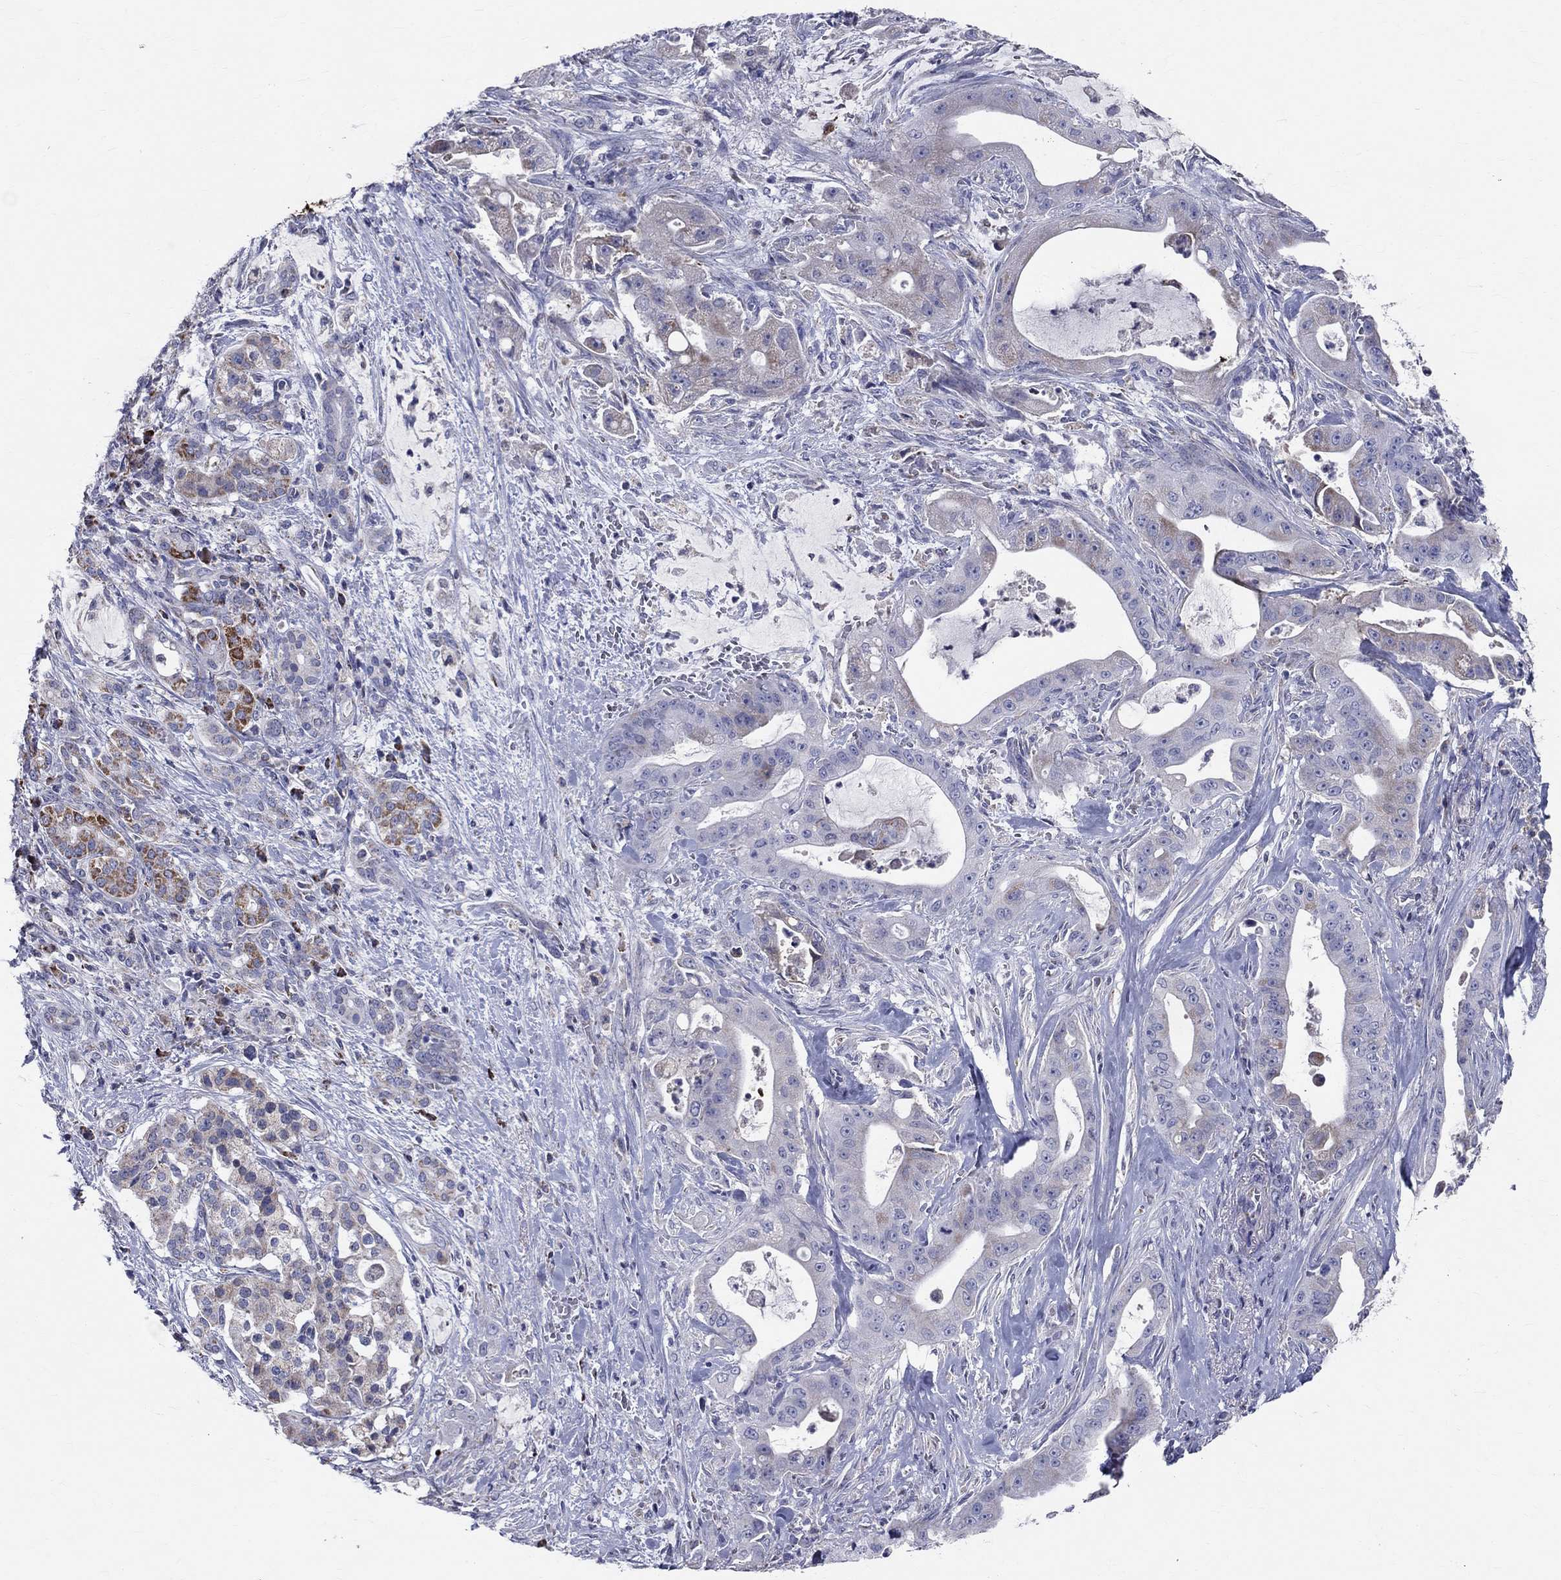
{"staining": {"intensity": "weak", "quantity": "<25%", "location": "cytoplasmic/membranous"}, "tissue": "pancreatic cancer", "cell_type": "Tumor cells", "image_type": "cancer", "snomed": [{"axis": "morphology", "description": "Normal tissue, NOS"}, {"axis": "morphology", "description": "Inflammation, NOS"}, {"axis": "morphology", "description": "Adenocarcinoma, NOS"}, {"axis": "topography", "description": "Pancreas"}], "caption": "High power microscopy micrograph of an immunohistochemistry (IHC) photomicrograph of pancreatic cancer, revealing no significant positivity in tumor cells. The staining is performed using DAB (3,3'-diaminobenzidine) brown chromogen with nuclei counter-stained in using hematoxylin.", "gene": "SLC4A10", "patient": {"sex": "male", "age": 57}}